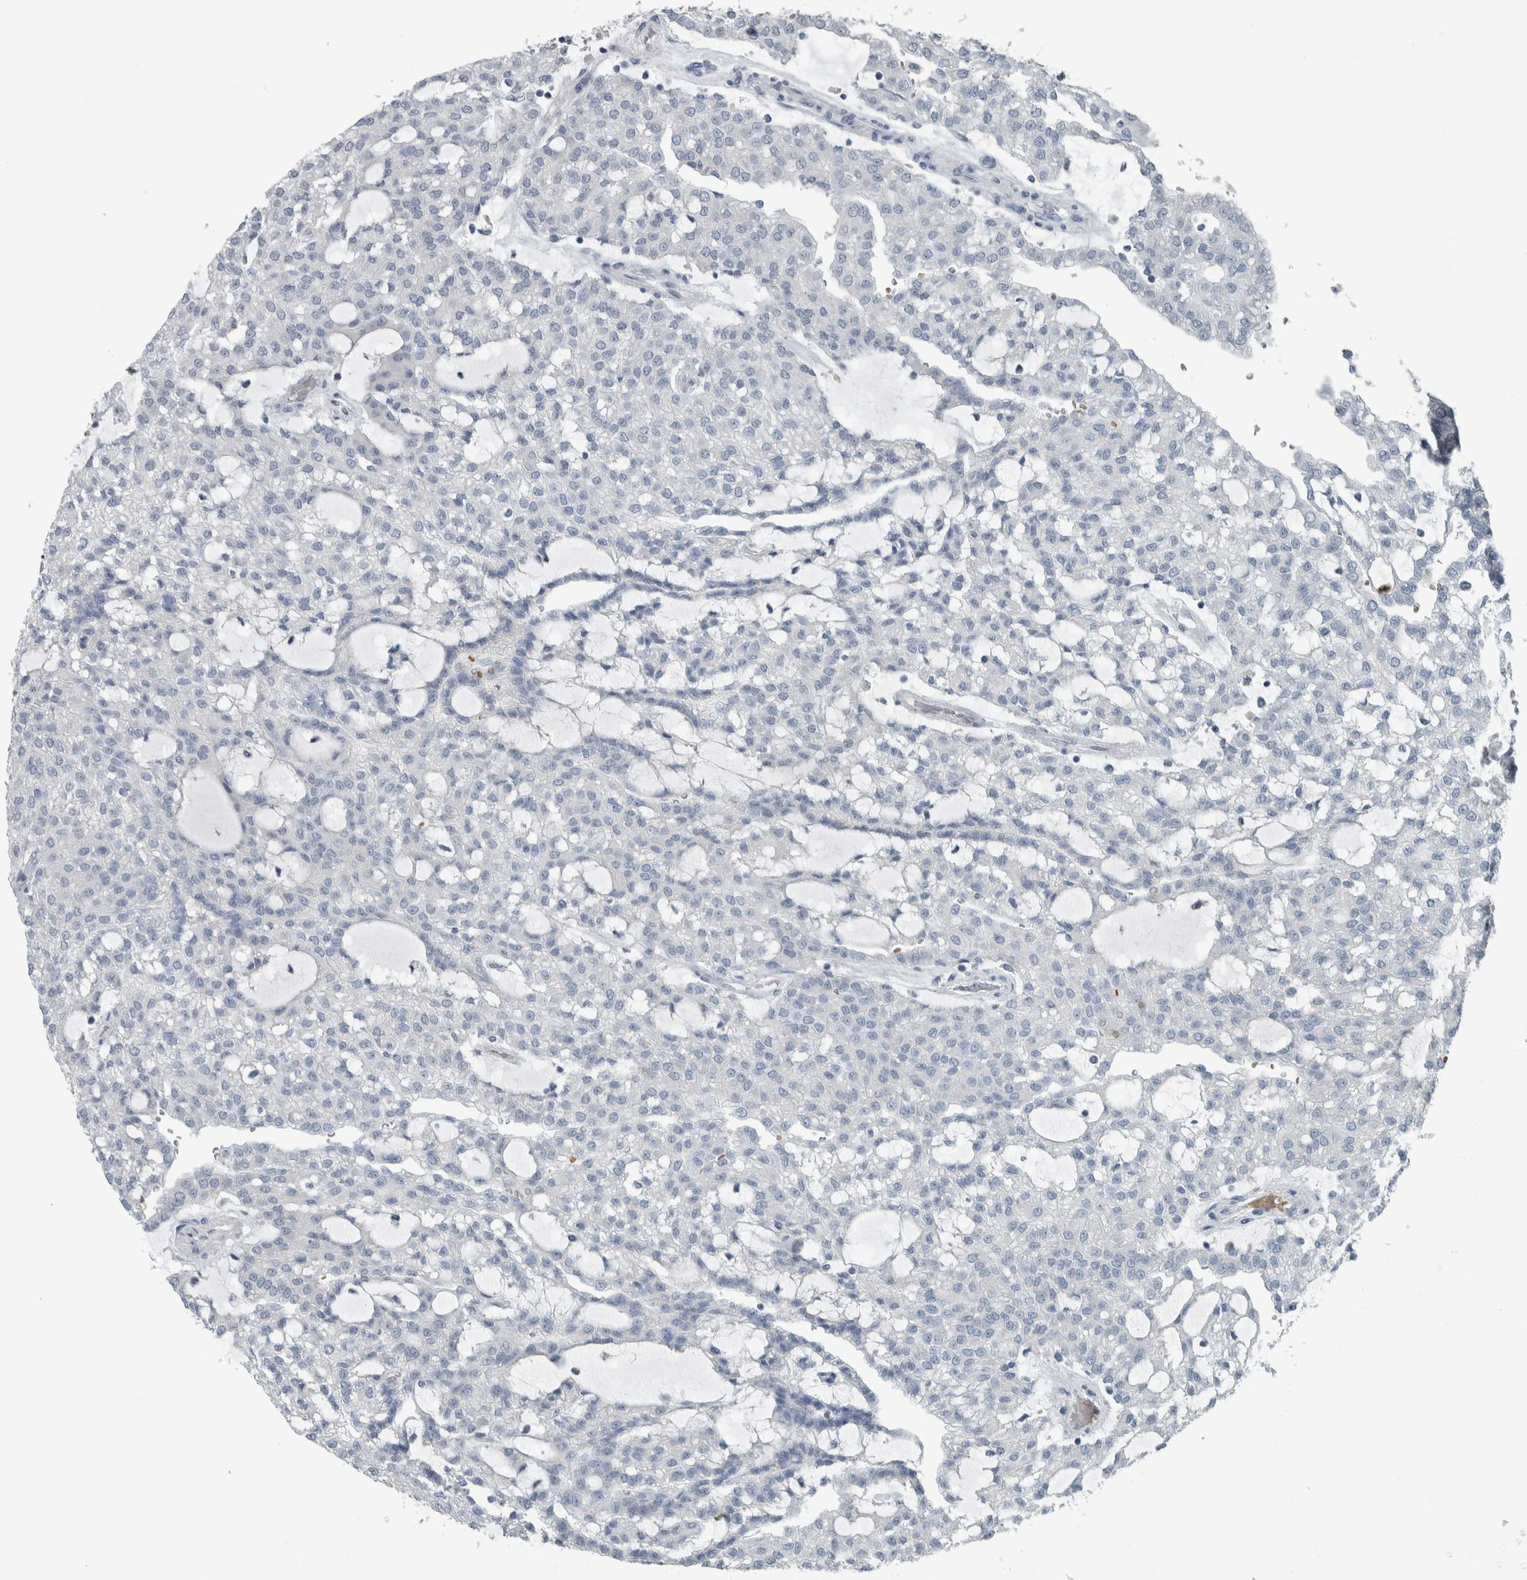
{"staining": {"intensity": "negative", "quantity": "none", "location": "none"}, "tissue": "renal cancer", "cell_type": "Tumor cells", "image_type": "cancer", "snomed": [{"axis": "morphology", "description": "Adenocarcinoma, NOS"}, {"axis": "topography", "description": "Kidney"}], "caption": "This histopathology image is of renal cancer (adenocarcinoma) stained with immunohistochemistry to label a protein in brown with the nuclei are counter-stained blue. There is no positivity in tumor cells. (Brightfield microscopy of DAB (3,3'-diaminobenzidine) immunohistochemistry (IHC) at high magnification).", "gene": "SH3GL2", "patient": {"sex": "male", "age": 63}}